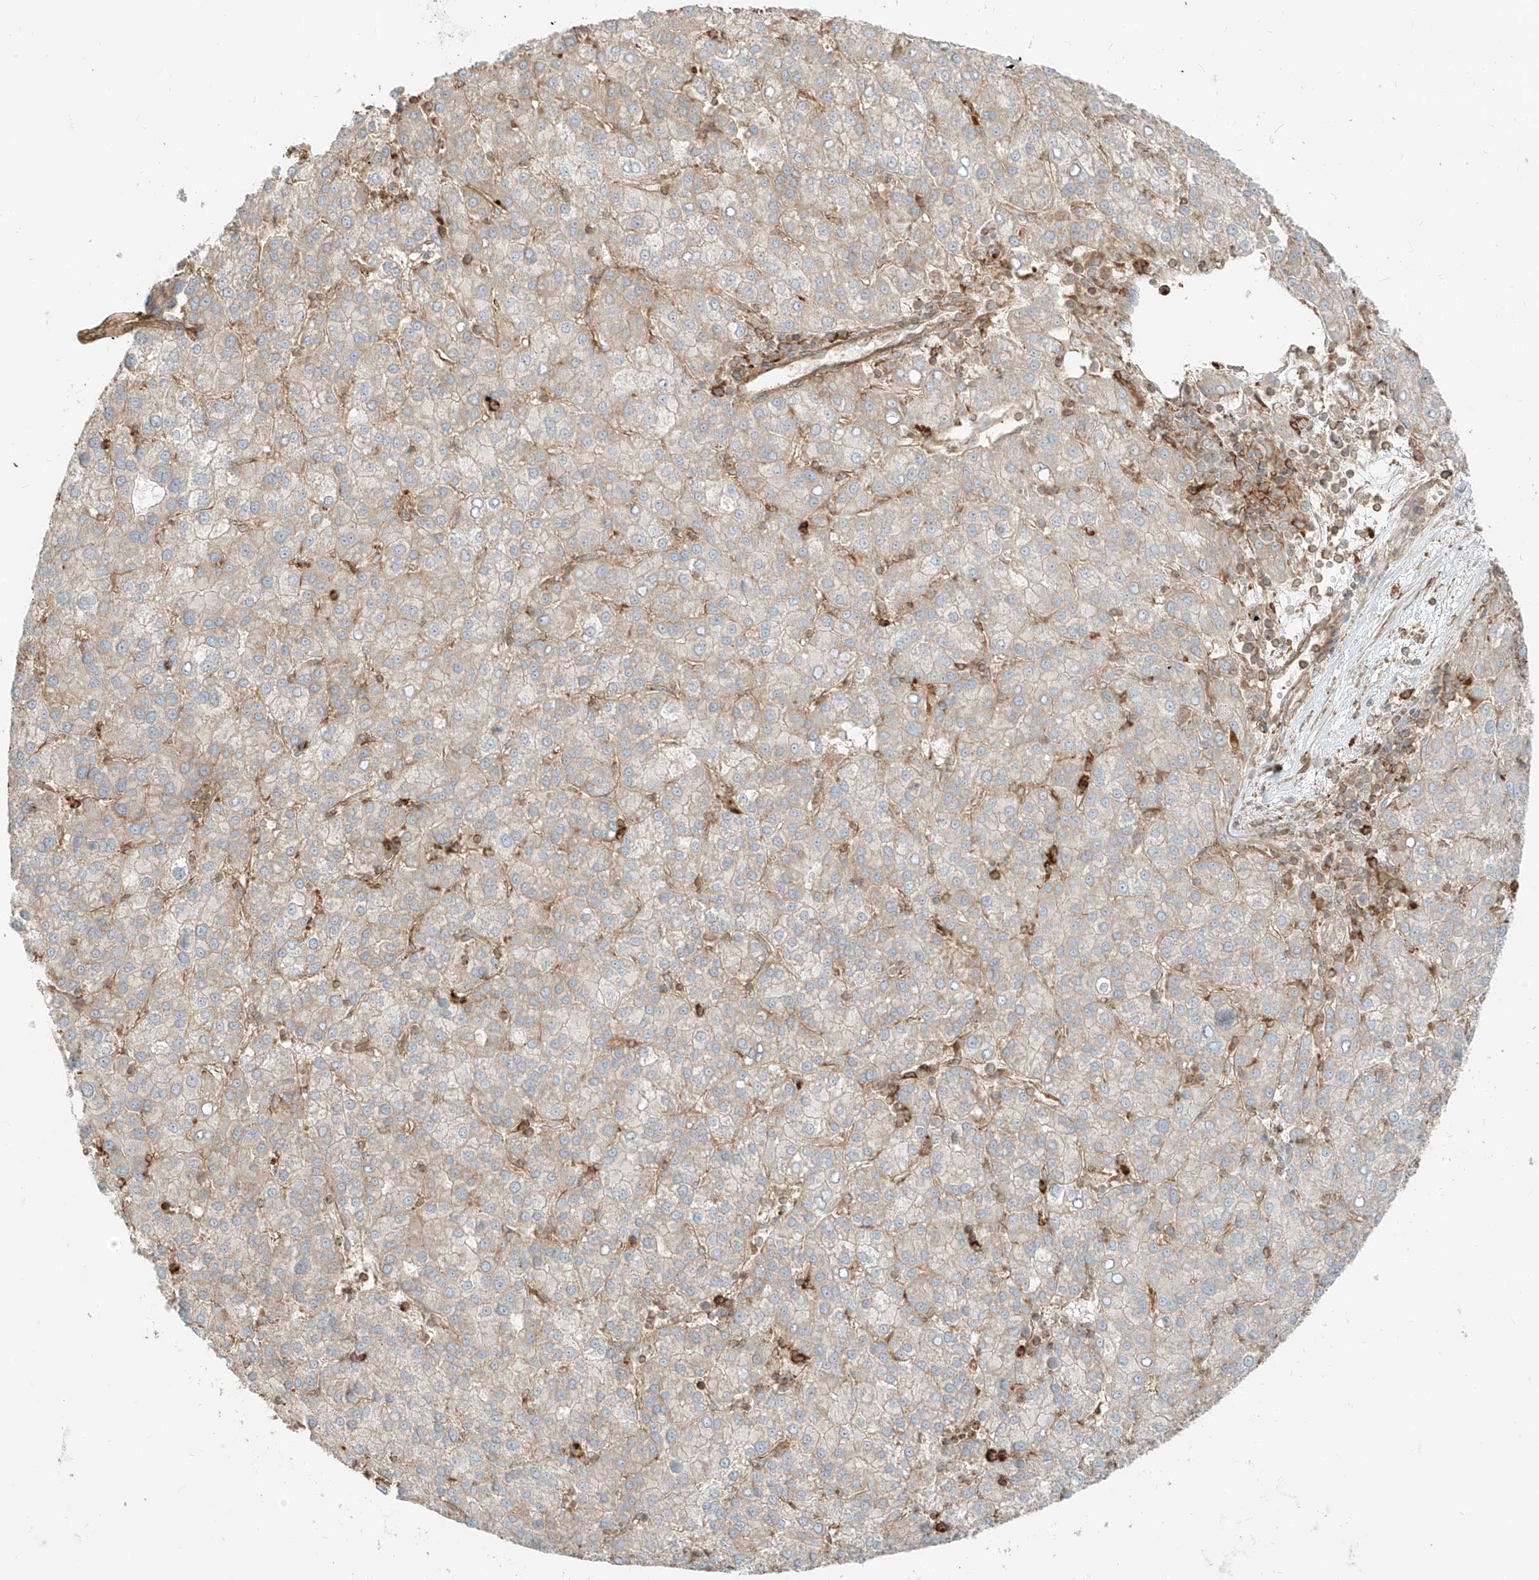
{"staining": {"intensity": "weak", "quantity": "25%-75%", "location": "cytoplasmic/membranous"}, "tissue": "liver cancer", "cell_type": "Tumor cells", "image_type": "cancer", "snomed": [{"axis": "morphology", "description": "Carcinoma, Hepatocellular, NOS"}, {"axis": "topography", "description": "Liver"}], "caption": "This micrograph shows IHC staining of human liver cancer, with low weak cytoplasmic/membranous positivity in approximately 25%-75% of tumor cells.", "gene": "CCDC115", "patient": {"sex": "female", "age": 58}}